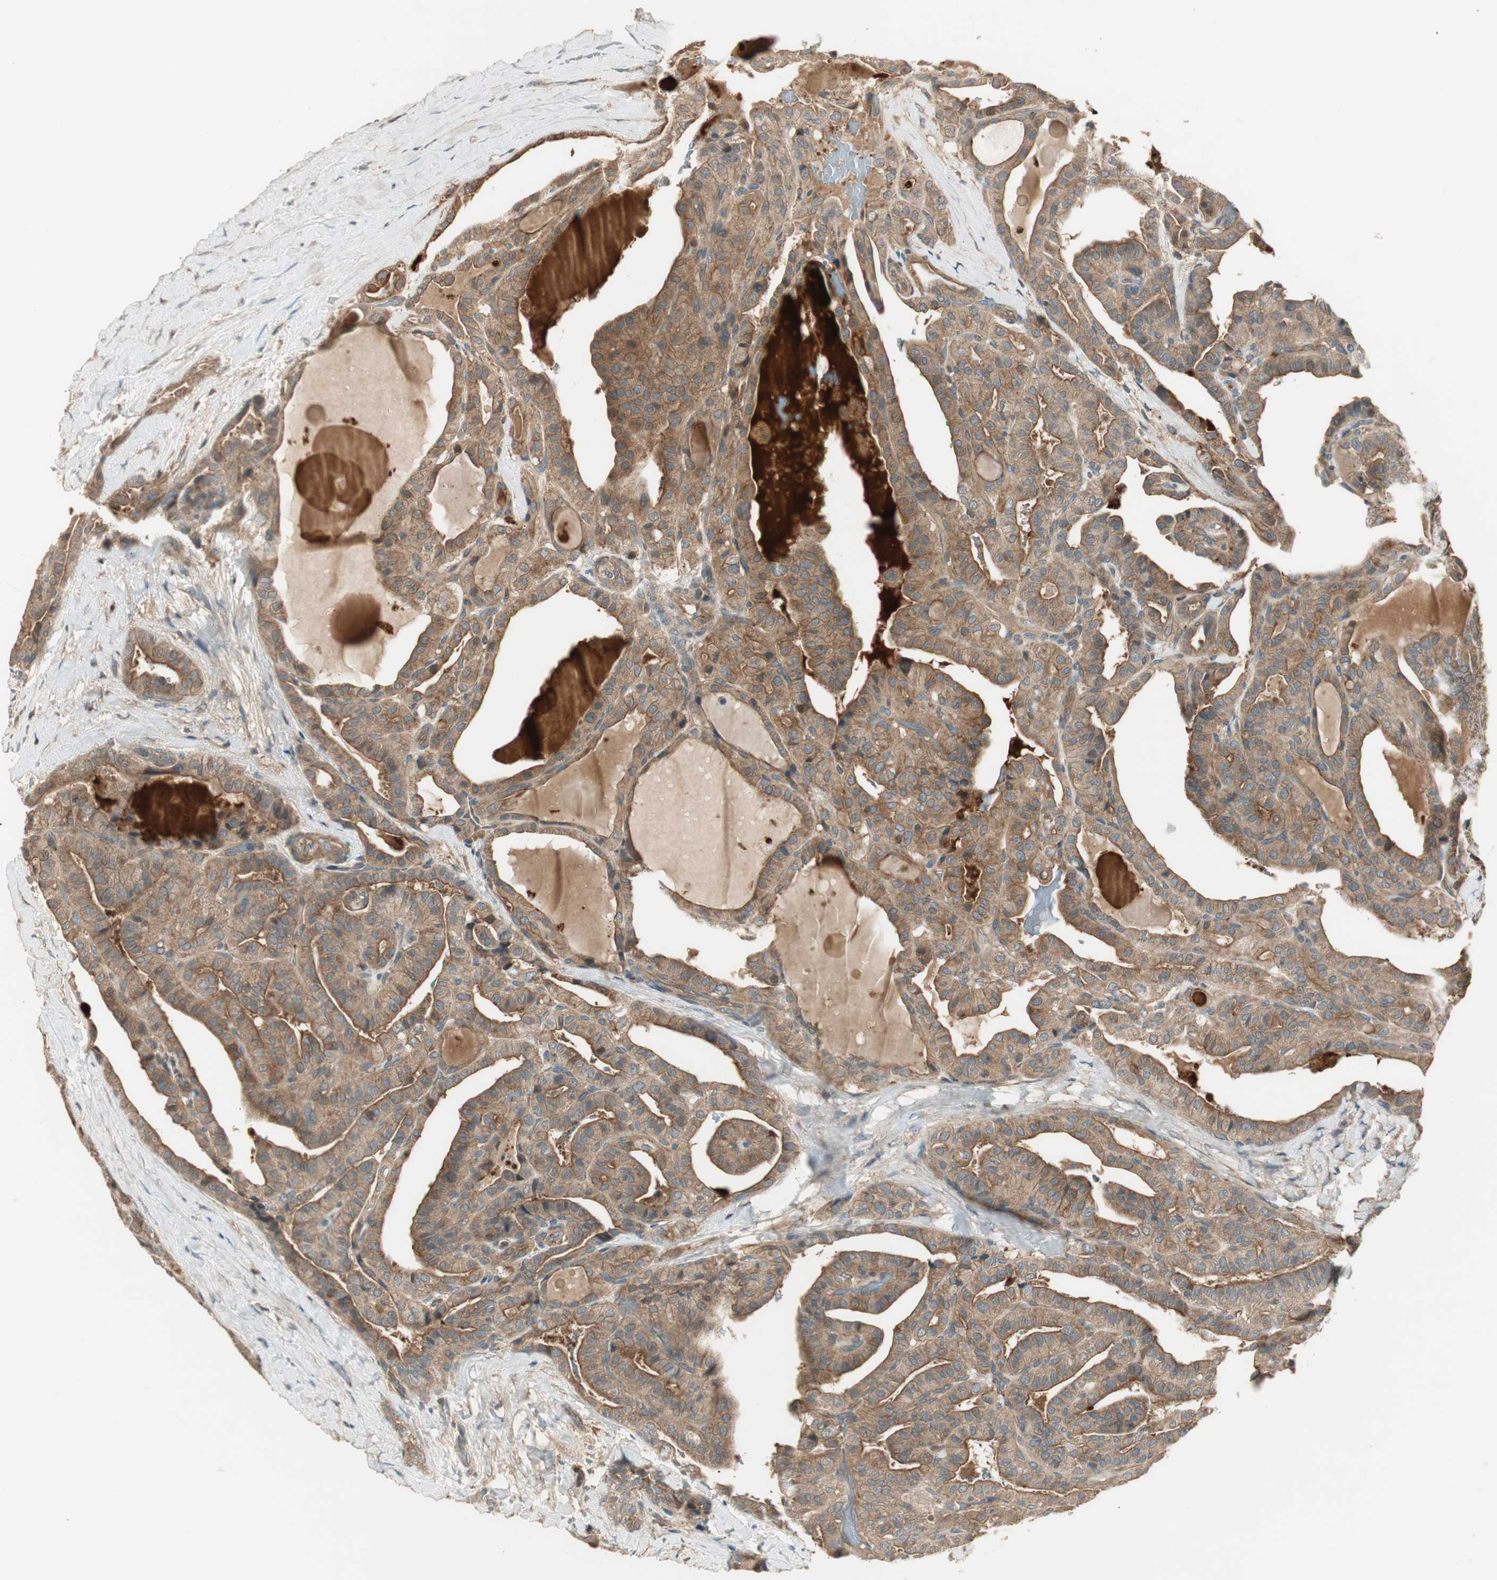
{"staining": {"intensity": "moderate", "quantity": ">75%", "location": "cytoplasmic/membranous"}, "tissue": "thyroid cancer", "cell_type": "Tumor cells", "image_type": "cancer", "snomed": [{"axis": "morphology", "description": "Papillary adenocarcinoma, NOS"}, {"axis": "topography", "description": "Thyroid gland"}], "caption": "A histopathology image of thyroid cancer (papillary adenocarcinoma) stained for a protein reveals moderate cytoplasmic/membranous brown staining in tumor cells. The protein of interest is stained brown, and the nuclei are stained in blue (DAB (3,3'-diaminobenzidine) IHC with brightfield microscopy, high magnification).", "gene": "PFDN5", "patient": {"sex": "male", "age": 77}}